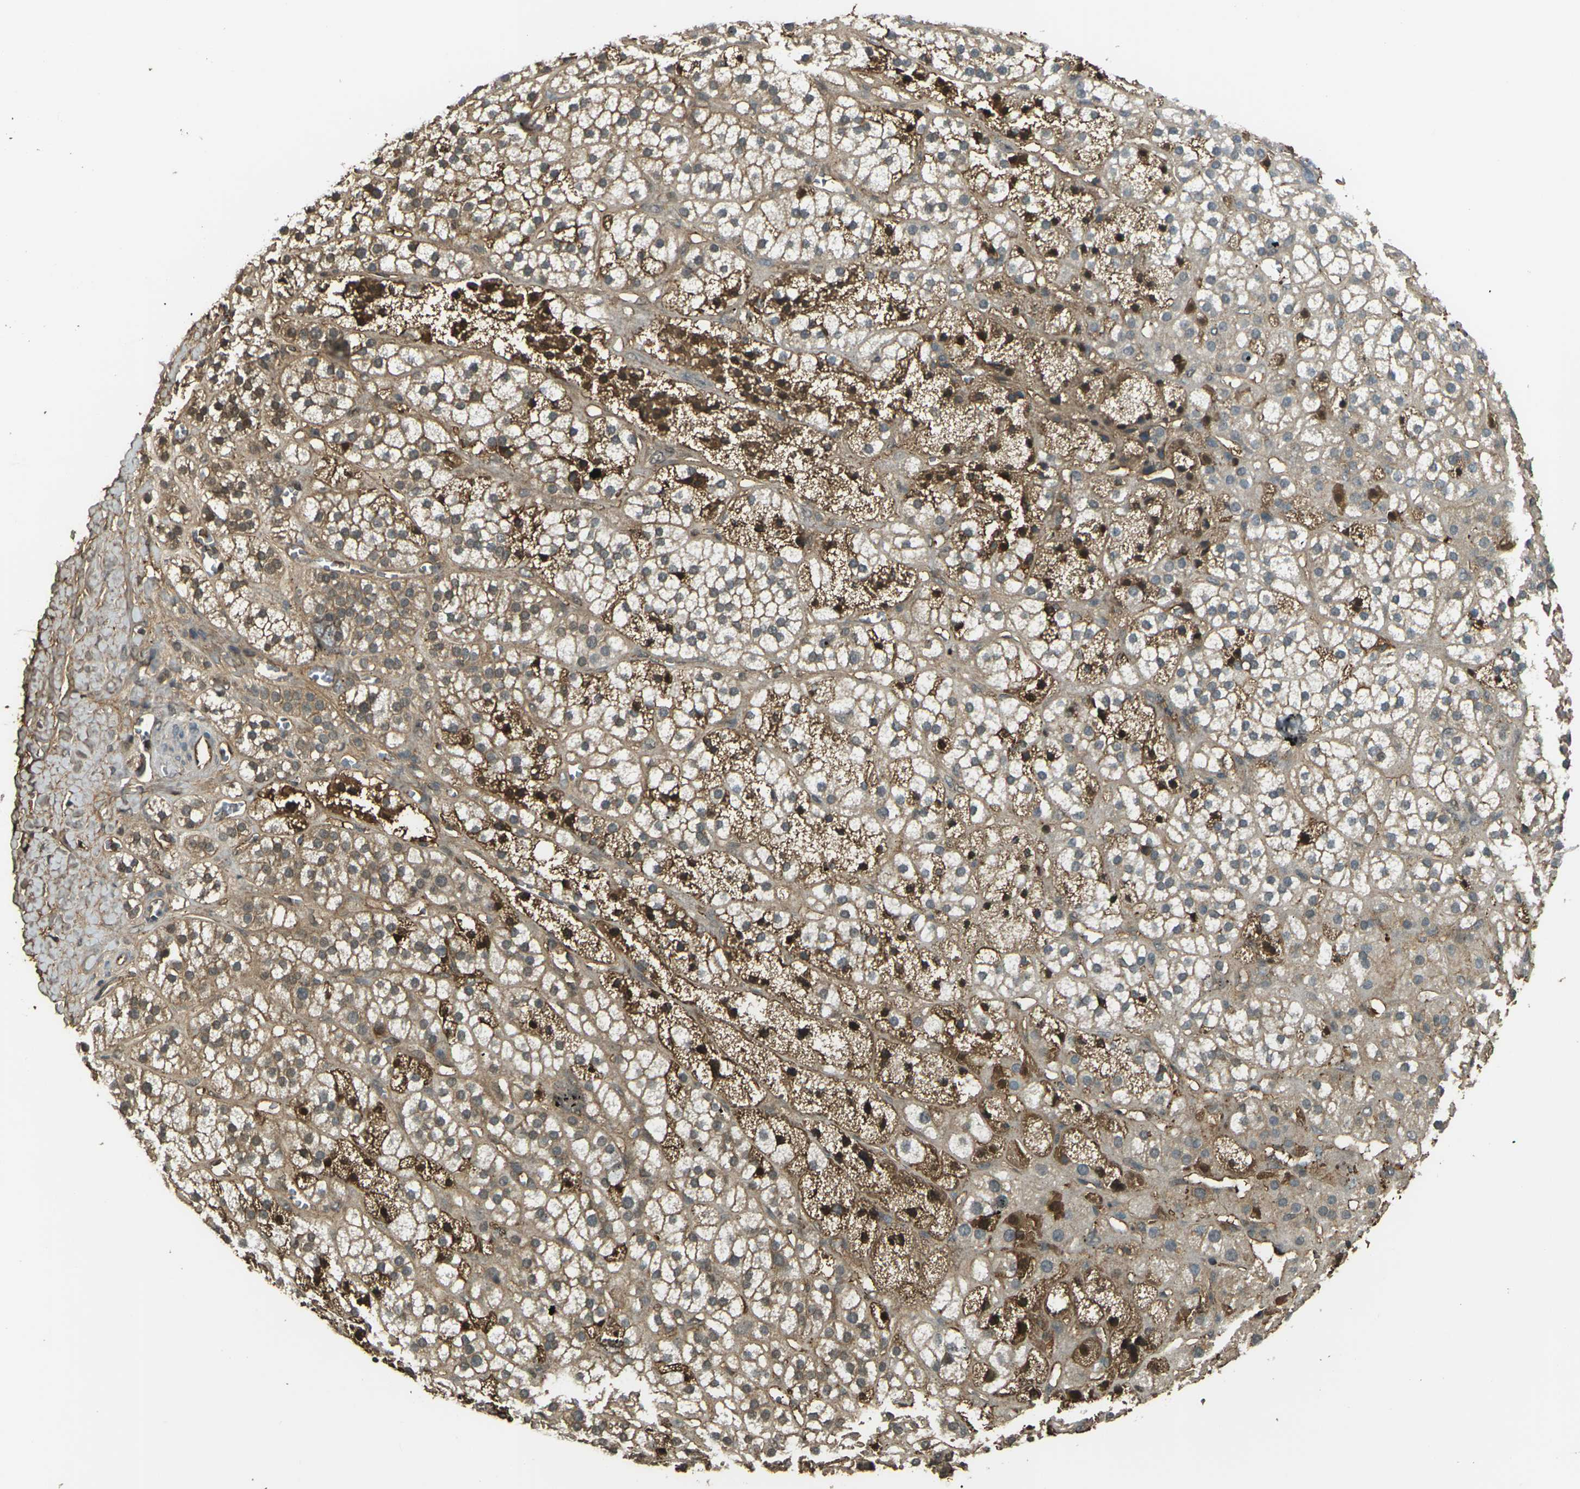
{"staining": {"intensity": "moderate", "quantity": ">75%", "location": "cytoplasmic/membranous"}, "tissue": "adrenal gland", "cell_type": "Glandular cells", "image_type": "normal", "snomed": [{"axis": "morphology", "description": "Normal tissue, NOS"}, {"axis": "topography", "description": "Adrenal gland"}], "caption": "Adrenal gland stained with DAB (3,3'-diaminobenzidine) immunohistochemistry (IHC) displays medium levels of moderate cytoplasmic/membranous positivity in approximately >75% of glandular cells.", "gene": "CYP1B1", "patient": {"sex": "male", "age": 56}}